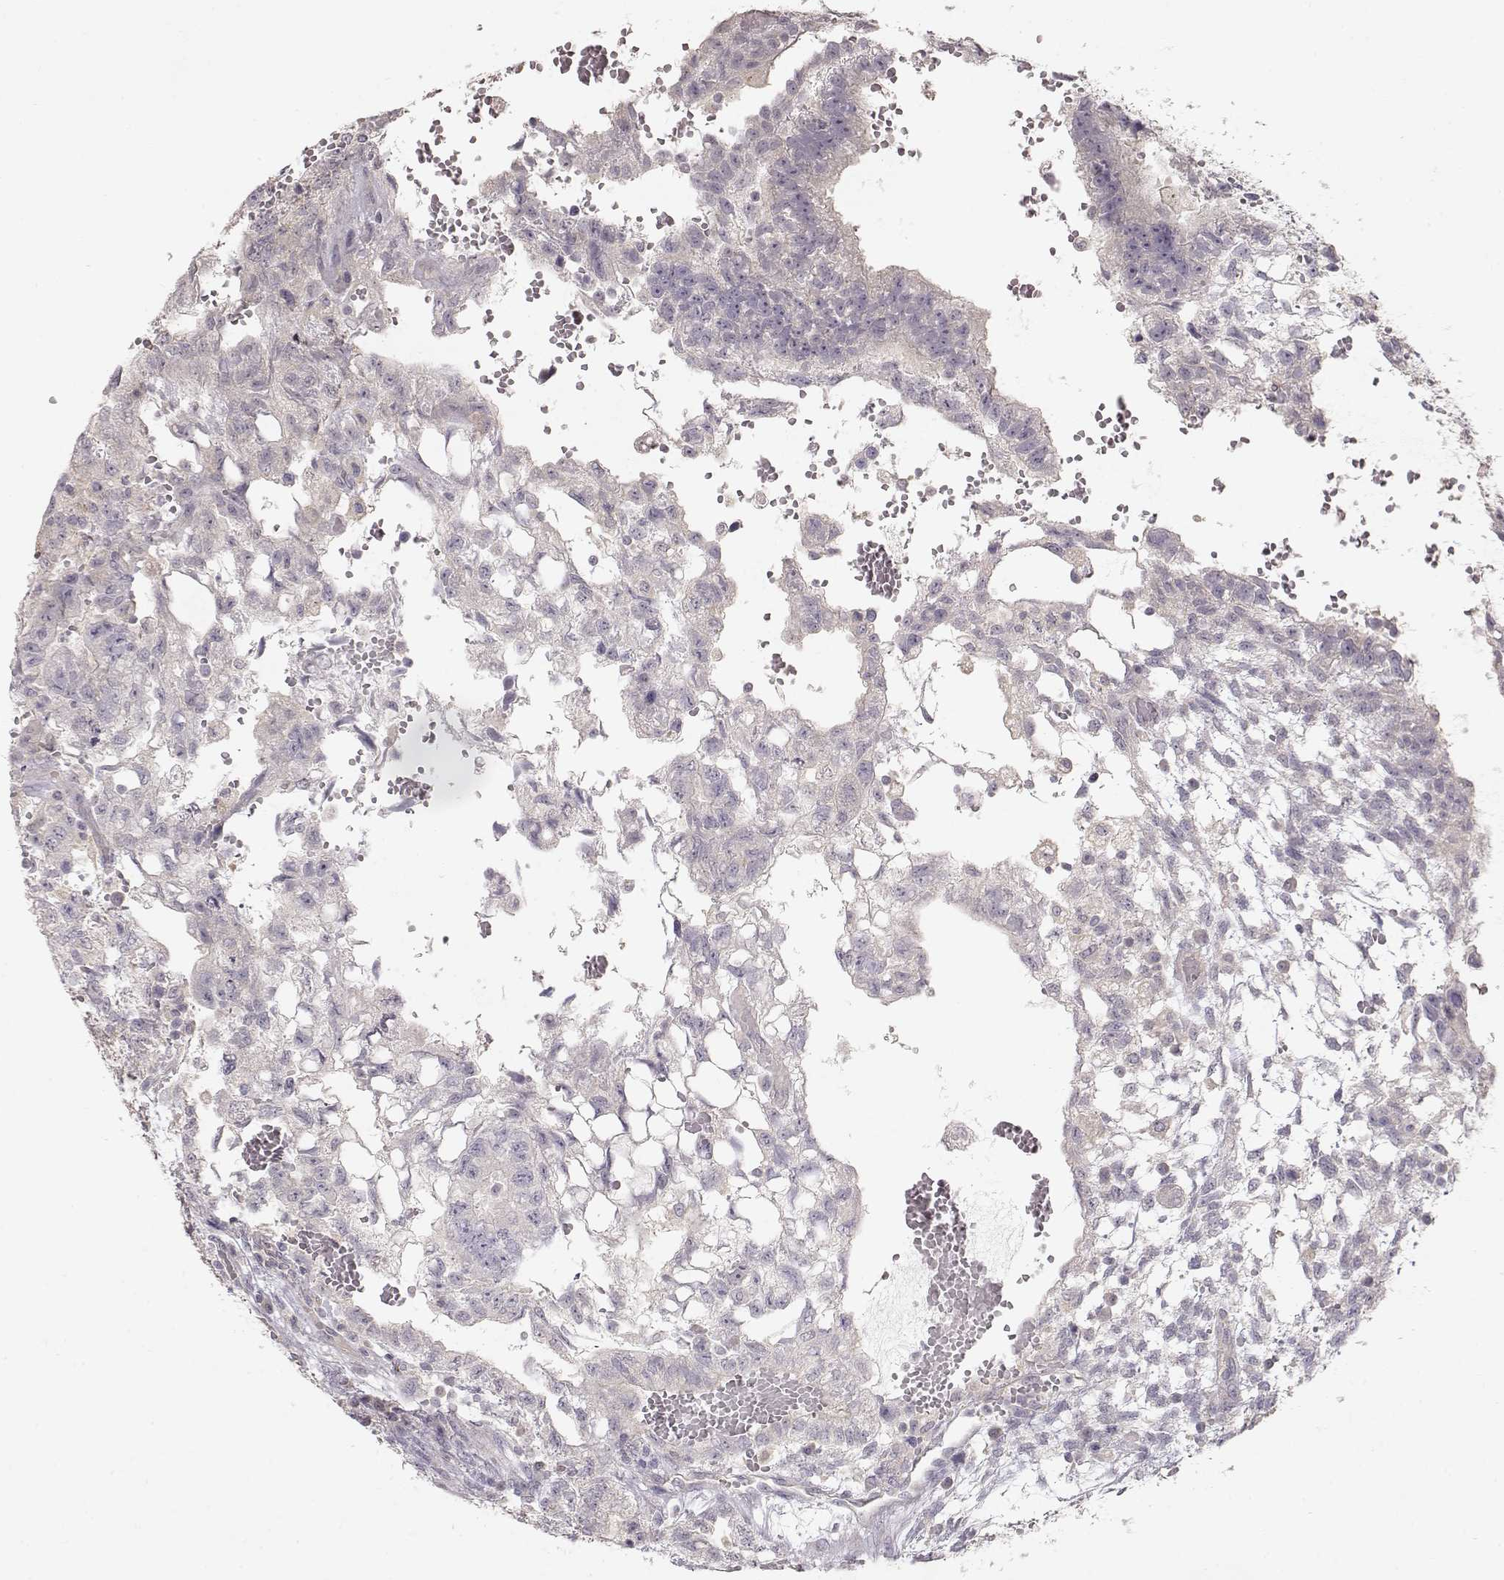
{"staining": {"intensity": "negative", "quantity": "none", "location": "none"}, "tissue": "testis cancer", "cell_type": "Tumor cells", "image_type": "cancer", "snomed": [{"axis": "morphology", "description": "Carcinoma, Embryonal, NOS"}, {"axis": "topography", "description": "Testis"}], "caption": "High magnification brightfield microscopy of testis cancer stained with DAB (brown) and counterstained with hematoxylin (blue): tumor cells show no significant positivity.", "gene": "ARHGAP8", "patient": {"sex": "male", "age": 32}}